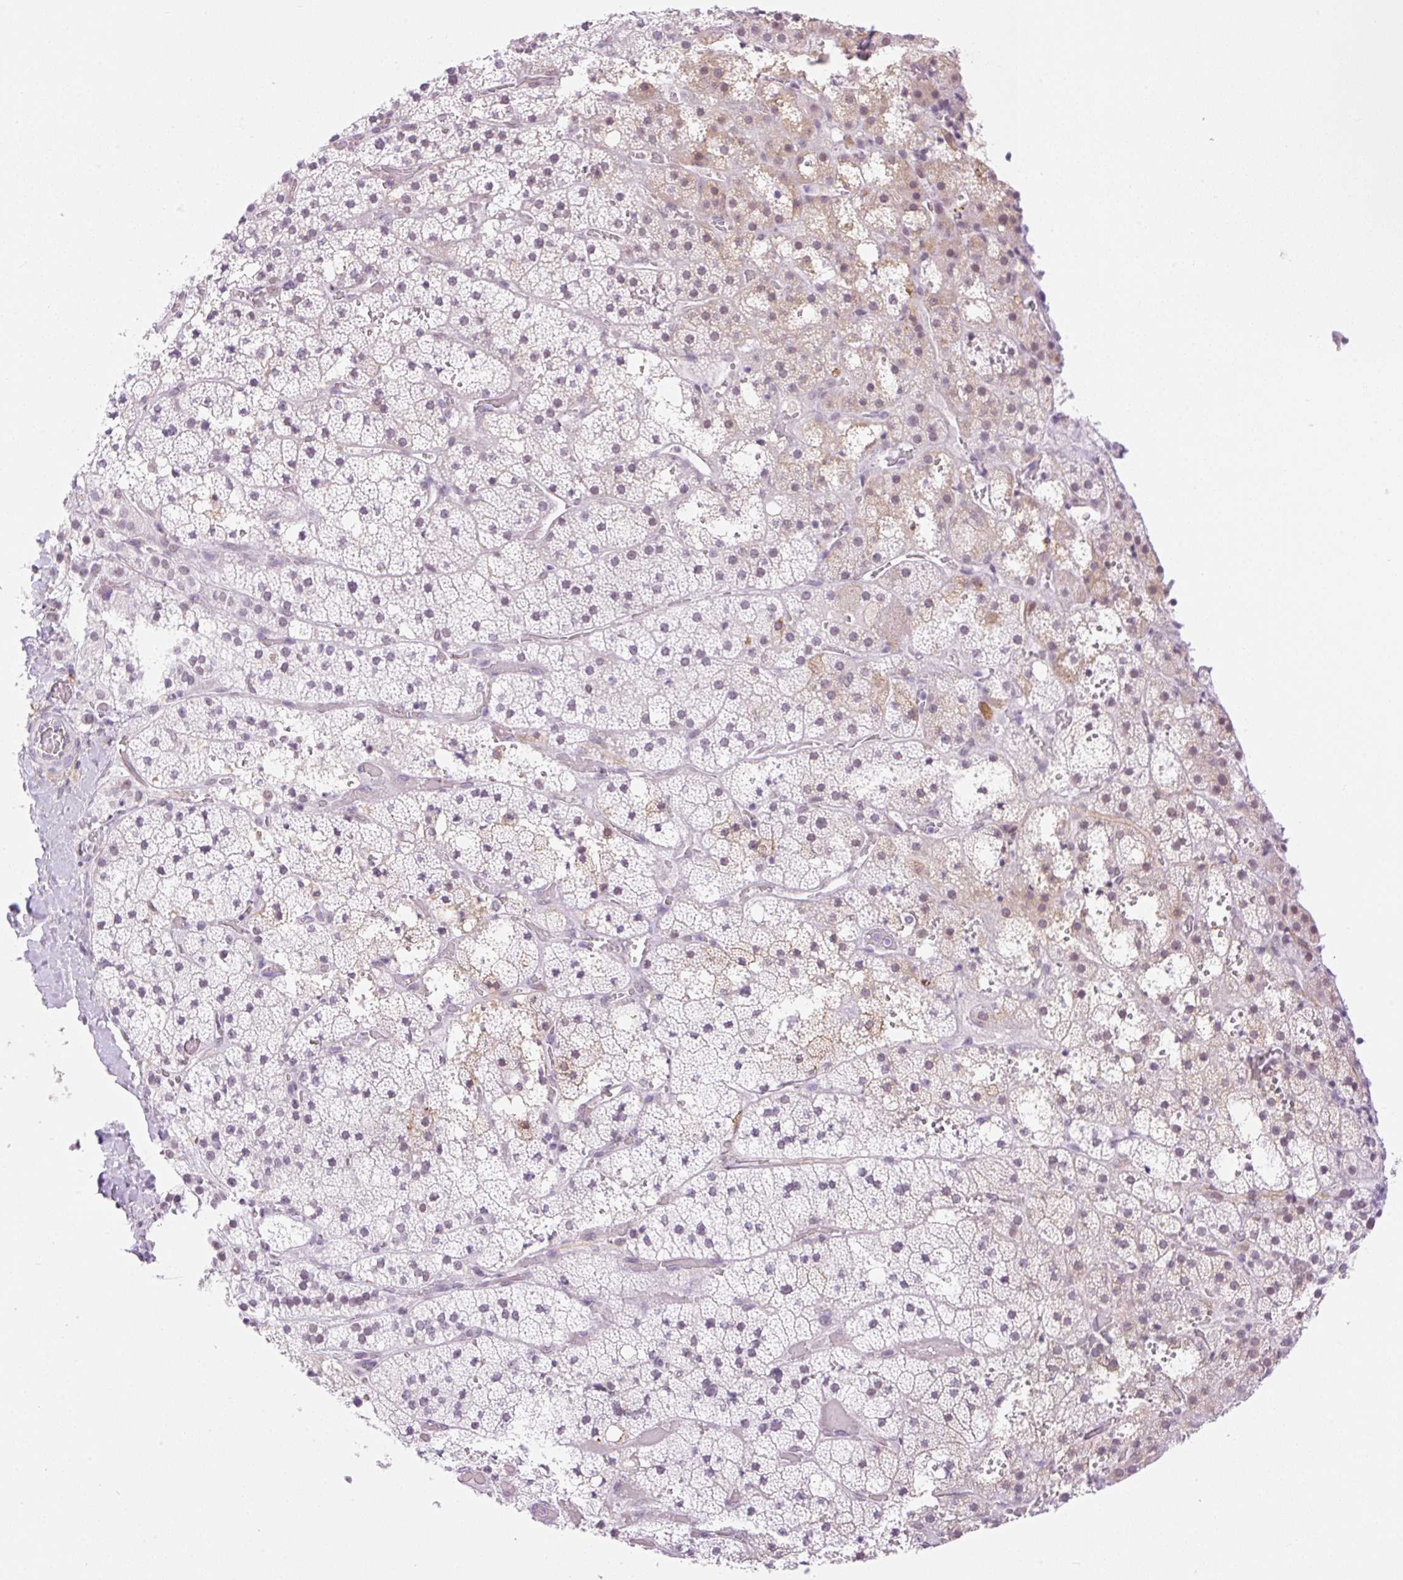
{"staining": {"intensity": "weak", "quantity": "<25%", "location": "nuclear"}, "tissue": "adrenal gland", "cell_type": "Glandular cells", "image_type": "normal", "snomed": [{"axis": "morphology", "description": "Normal tissue, NOS"}, {"axis": "topography", "description": "Adrenal gland"}], "caption": "Immunohistochemistry histopathology image of normal human adrenal gland stained for a protein (brown), which displays no staining in glandular cells. Nuclei are stained in blue.", "gene": "PALM3", "patient": {"sex": "male", "age": 53}}